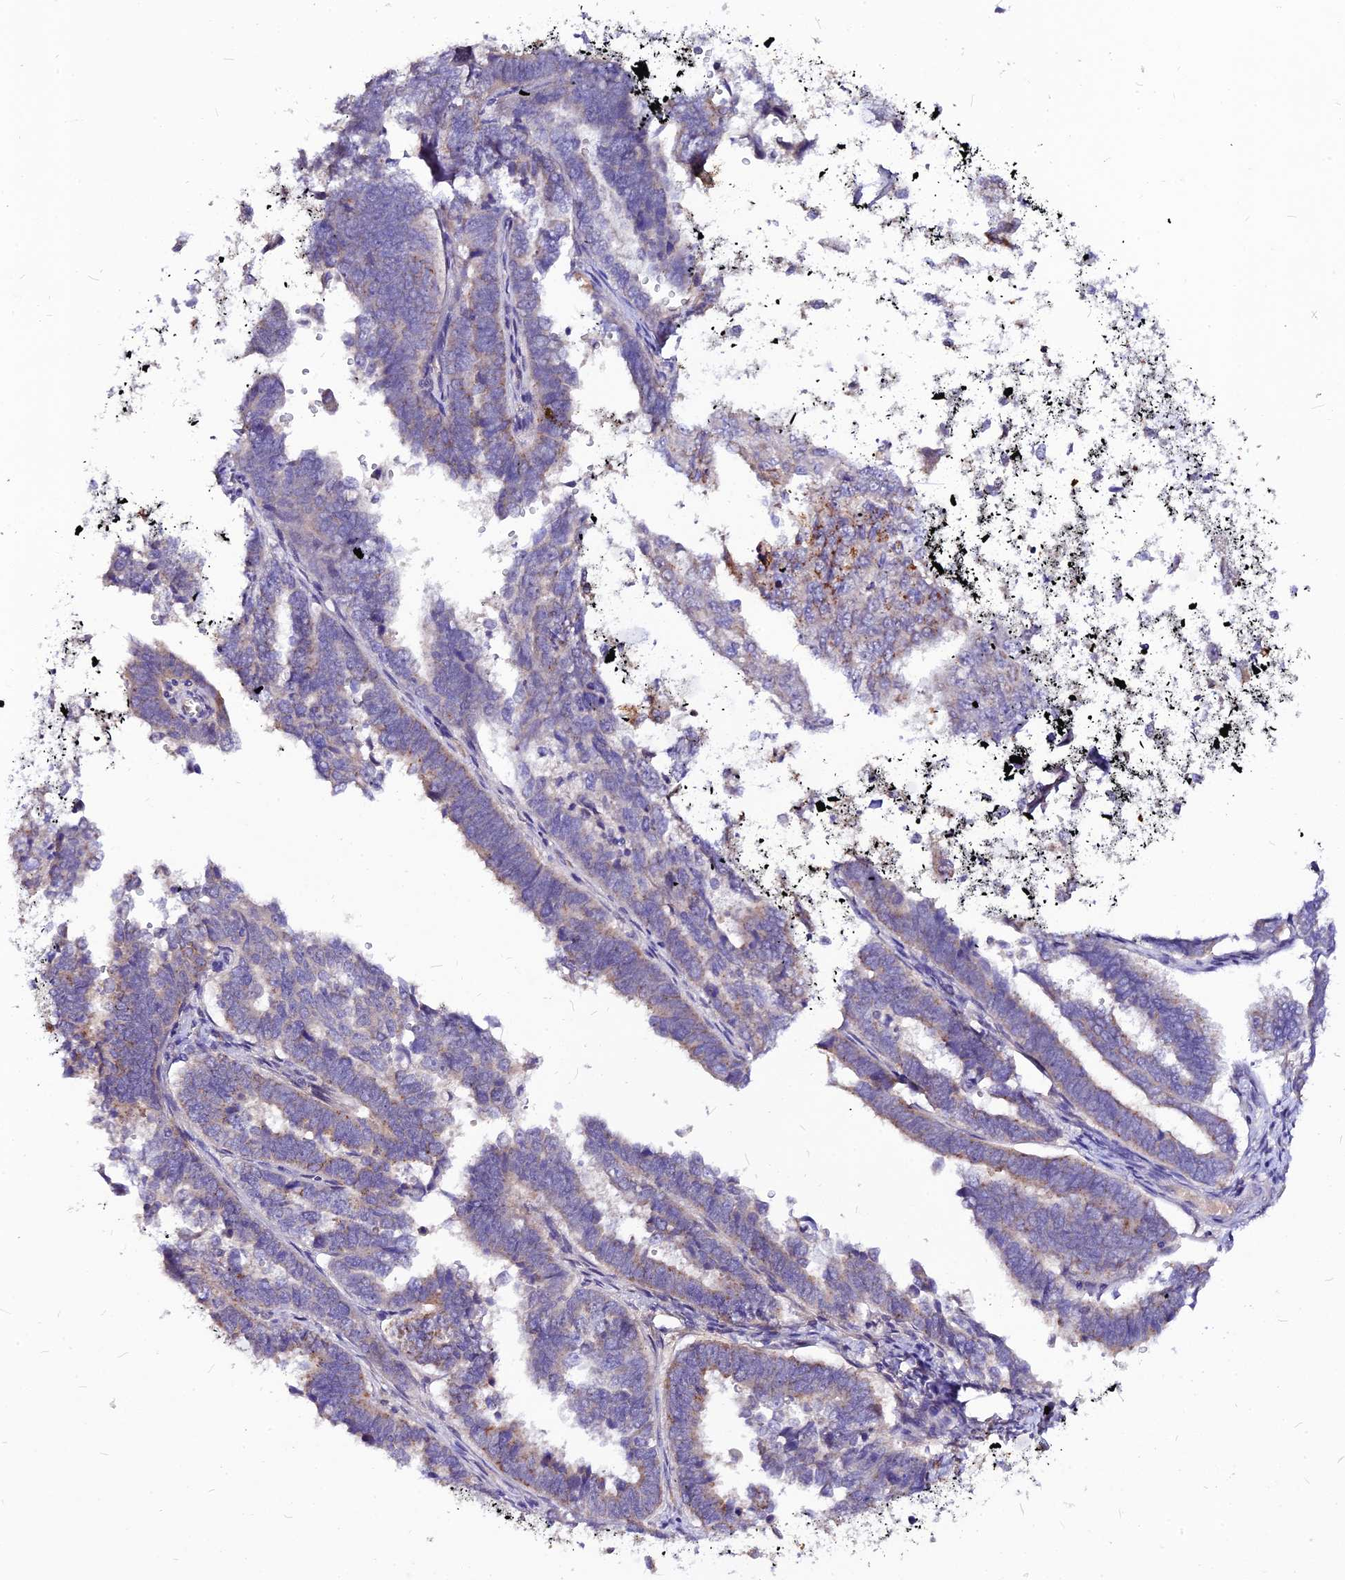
{"staining": {"intensity": "weak", "quantity": "<25%", "location": "cytoplasmic/membranous"}, "tissue": "endometrial cancer", "cell_type": "Tumor cells", "image_type": "cancer", "snomed": [{"axis": "morphology", "description": "Adenocarcinoma, NOS"}, {"axis": "topography", "description": "Endometrium"}], "caption": "This is a micrograph of immunohistochemistry (IHC) staining of endometrial cancer (adenocarcinoma), which shows no positivity in tumor cells.", "gene": "CZIB", "patient": {"sex": "female", "age": 75}}